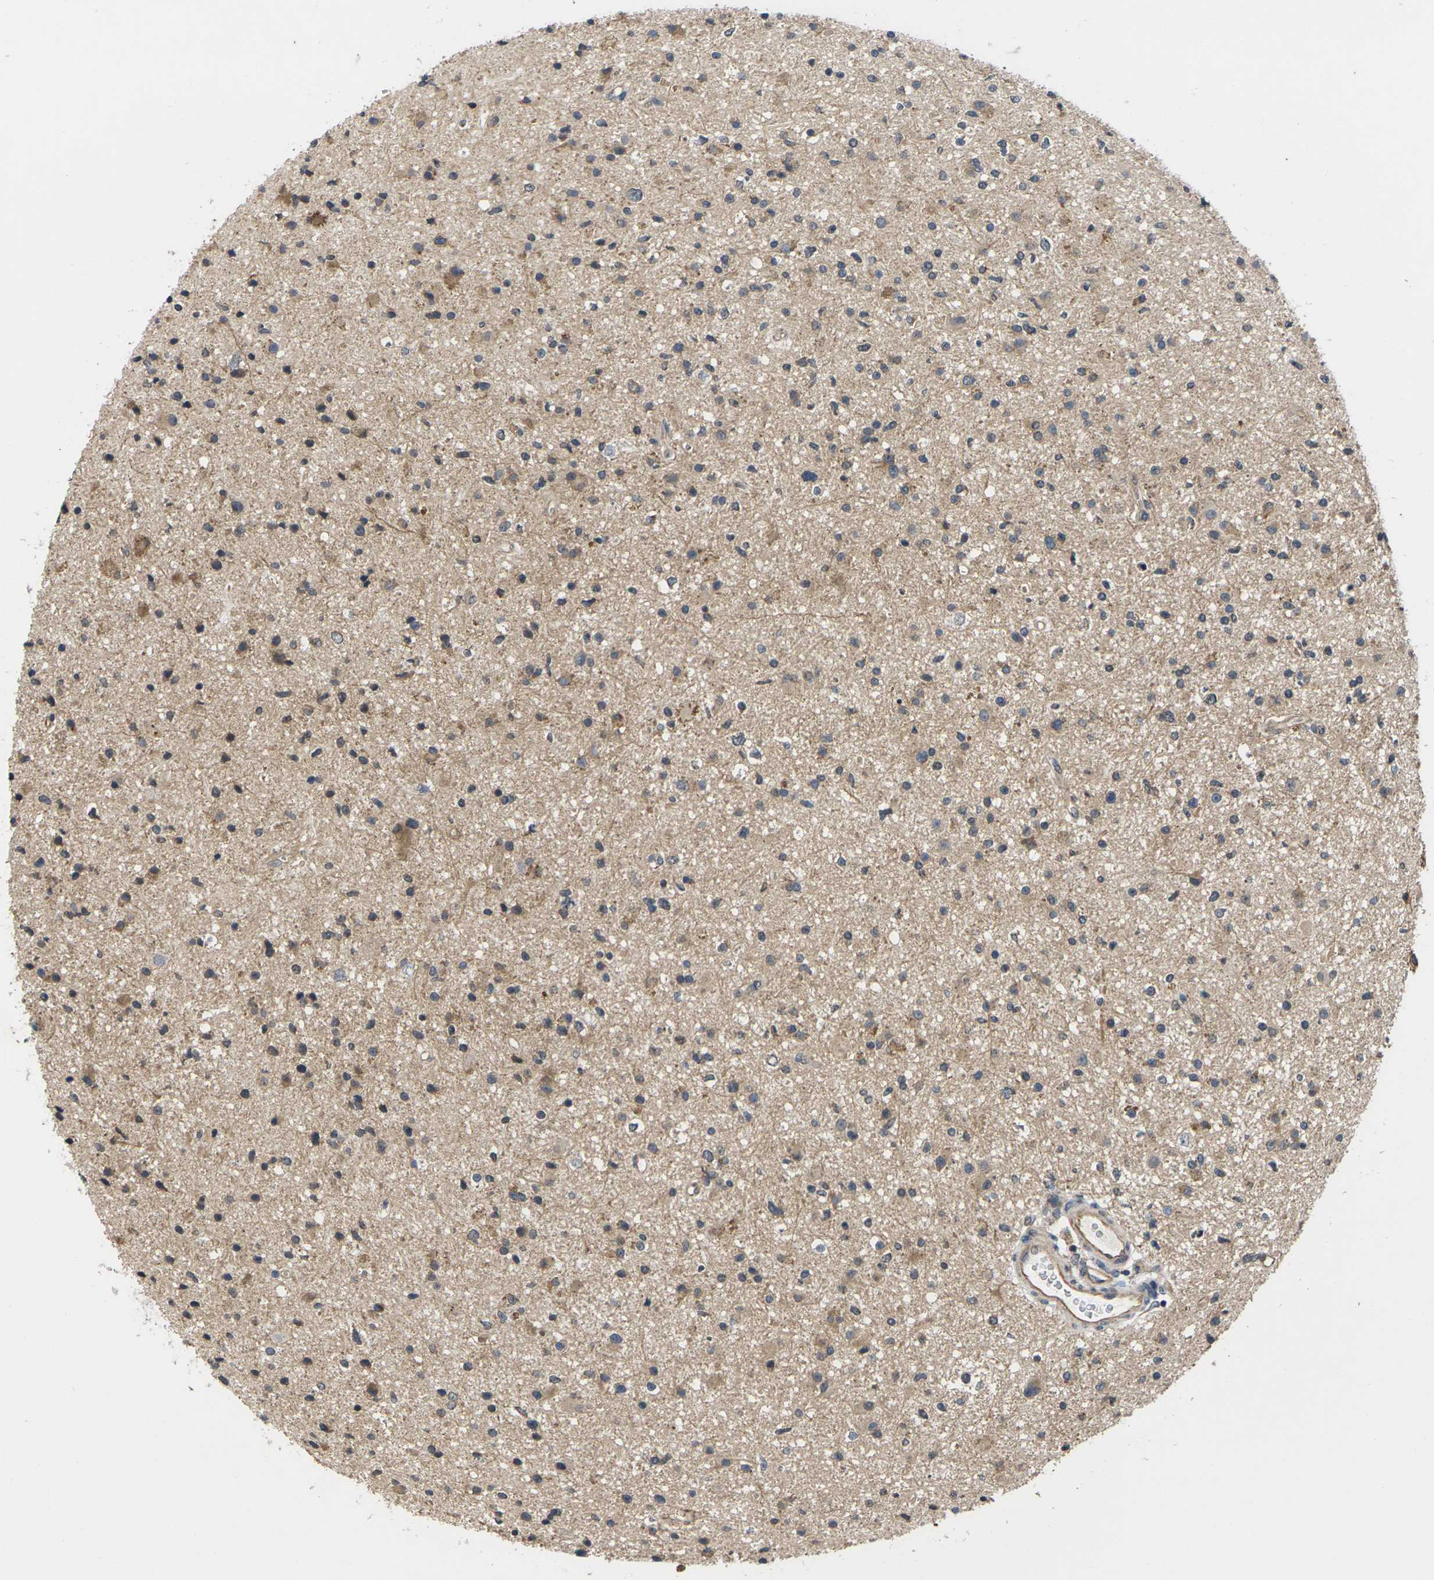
{"staining": {"intensity": "moderate", "quantity": "25%-75%", "location": "cytoplasmic/membranous"}, "tissue": "glioma", "cell_type": "Tumor cells", "image_type": "cancer", "snomed": [{"axis": "morphology", "description": "Glioma, malignant, High grade"}, {"axis": "topography", "description": "Brain"}], "caption": "Moderate cytoplasmic/membranous protein staining is seen in about 25%-75% of tumor cells in glioma.", "gene": "DKK2", "patient": {"sex": "male", "age": 33}}